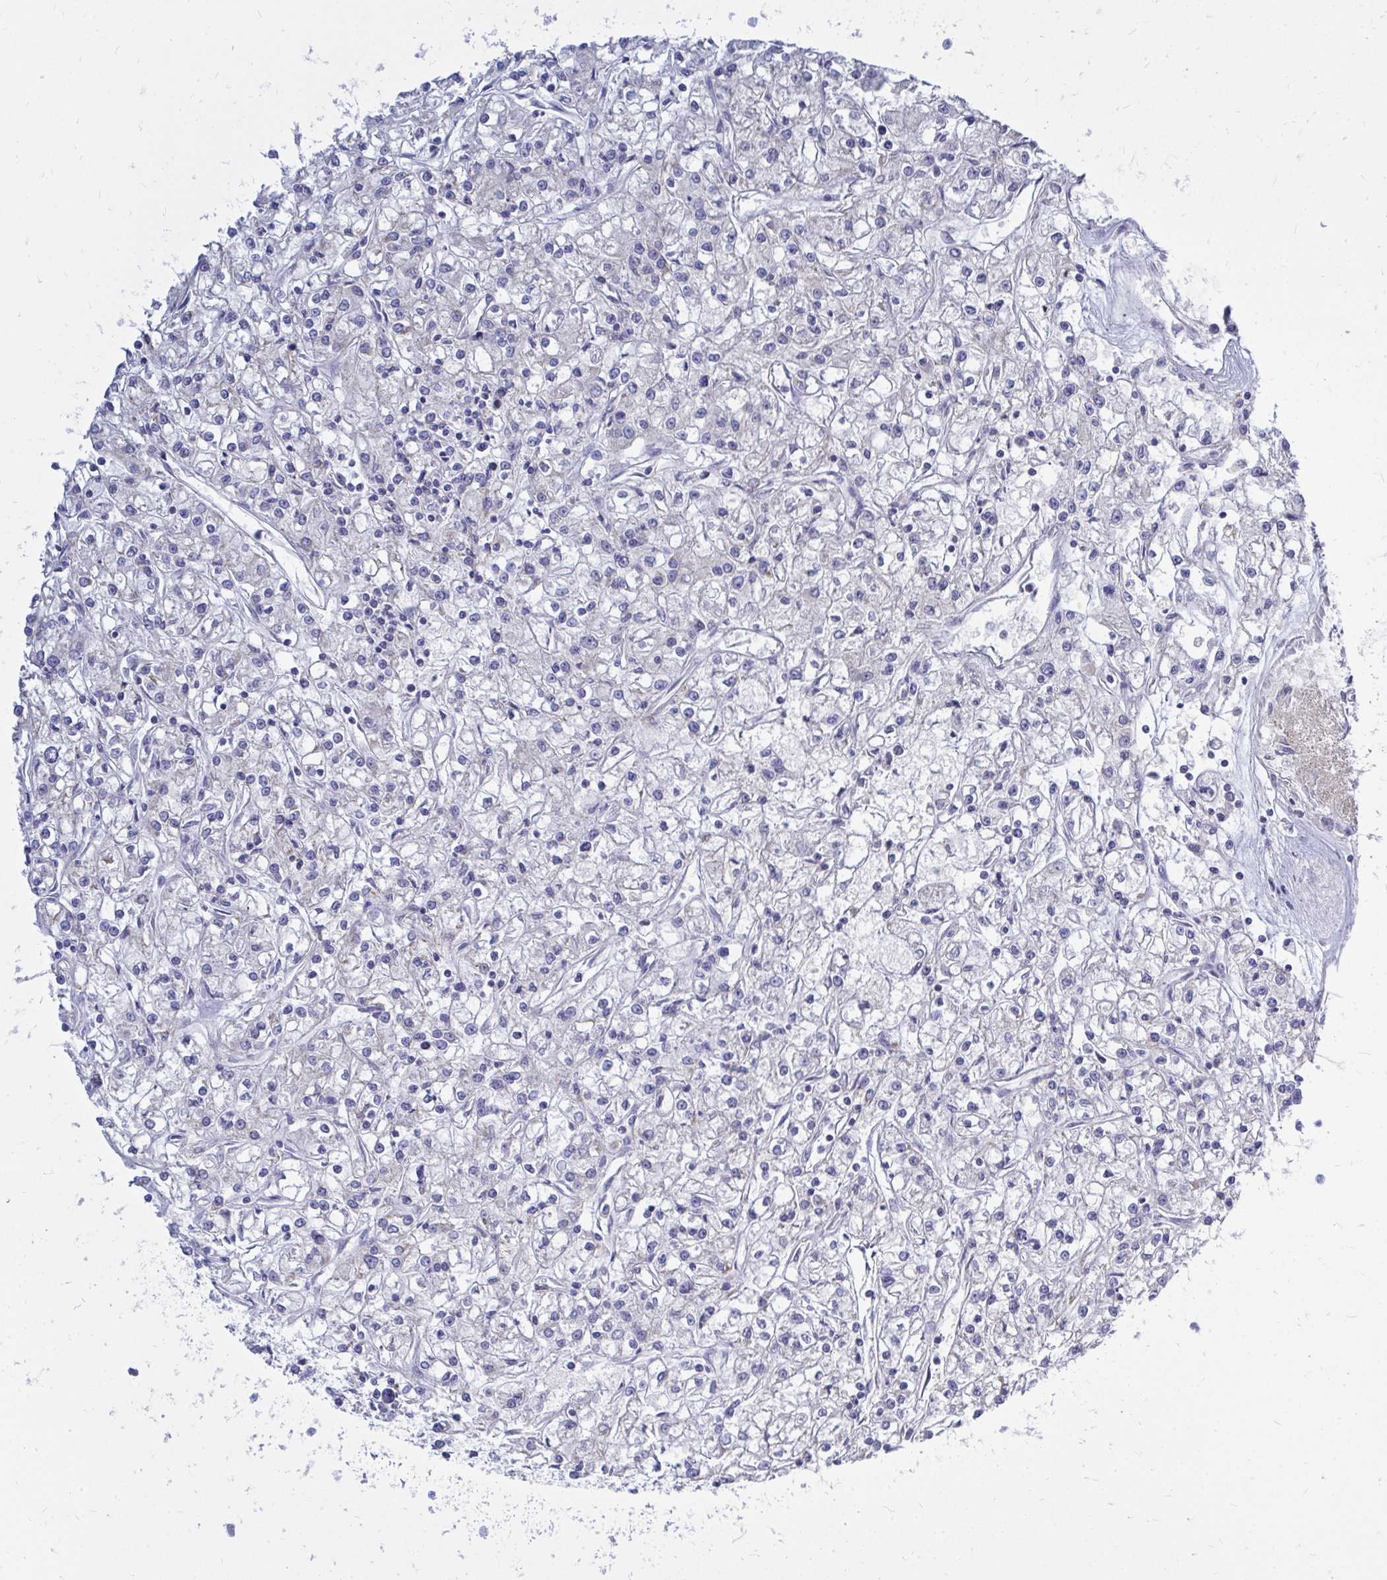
{"staining": {"intensity": "negative", "quantity": "none", "location": "none"}, "tissue": "renal cancer", "cell_type": "Tumor cells", "image_type": "cancer", "snomed": [{"axis": "morphology", "description": "Adenocarcinoma, NOS"}, {"axis": "topography", "description": "Kidney"}], "caption": "Image shows no protein expression in tumor cells of renal adenocarcinoma tissue.", "gene": "OR10R2", "patient": {"sex": "female", "age": 59}}